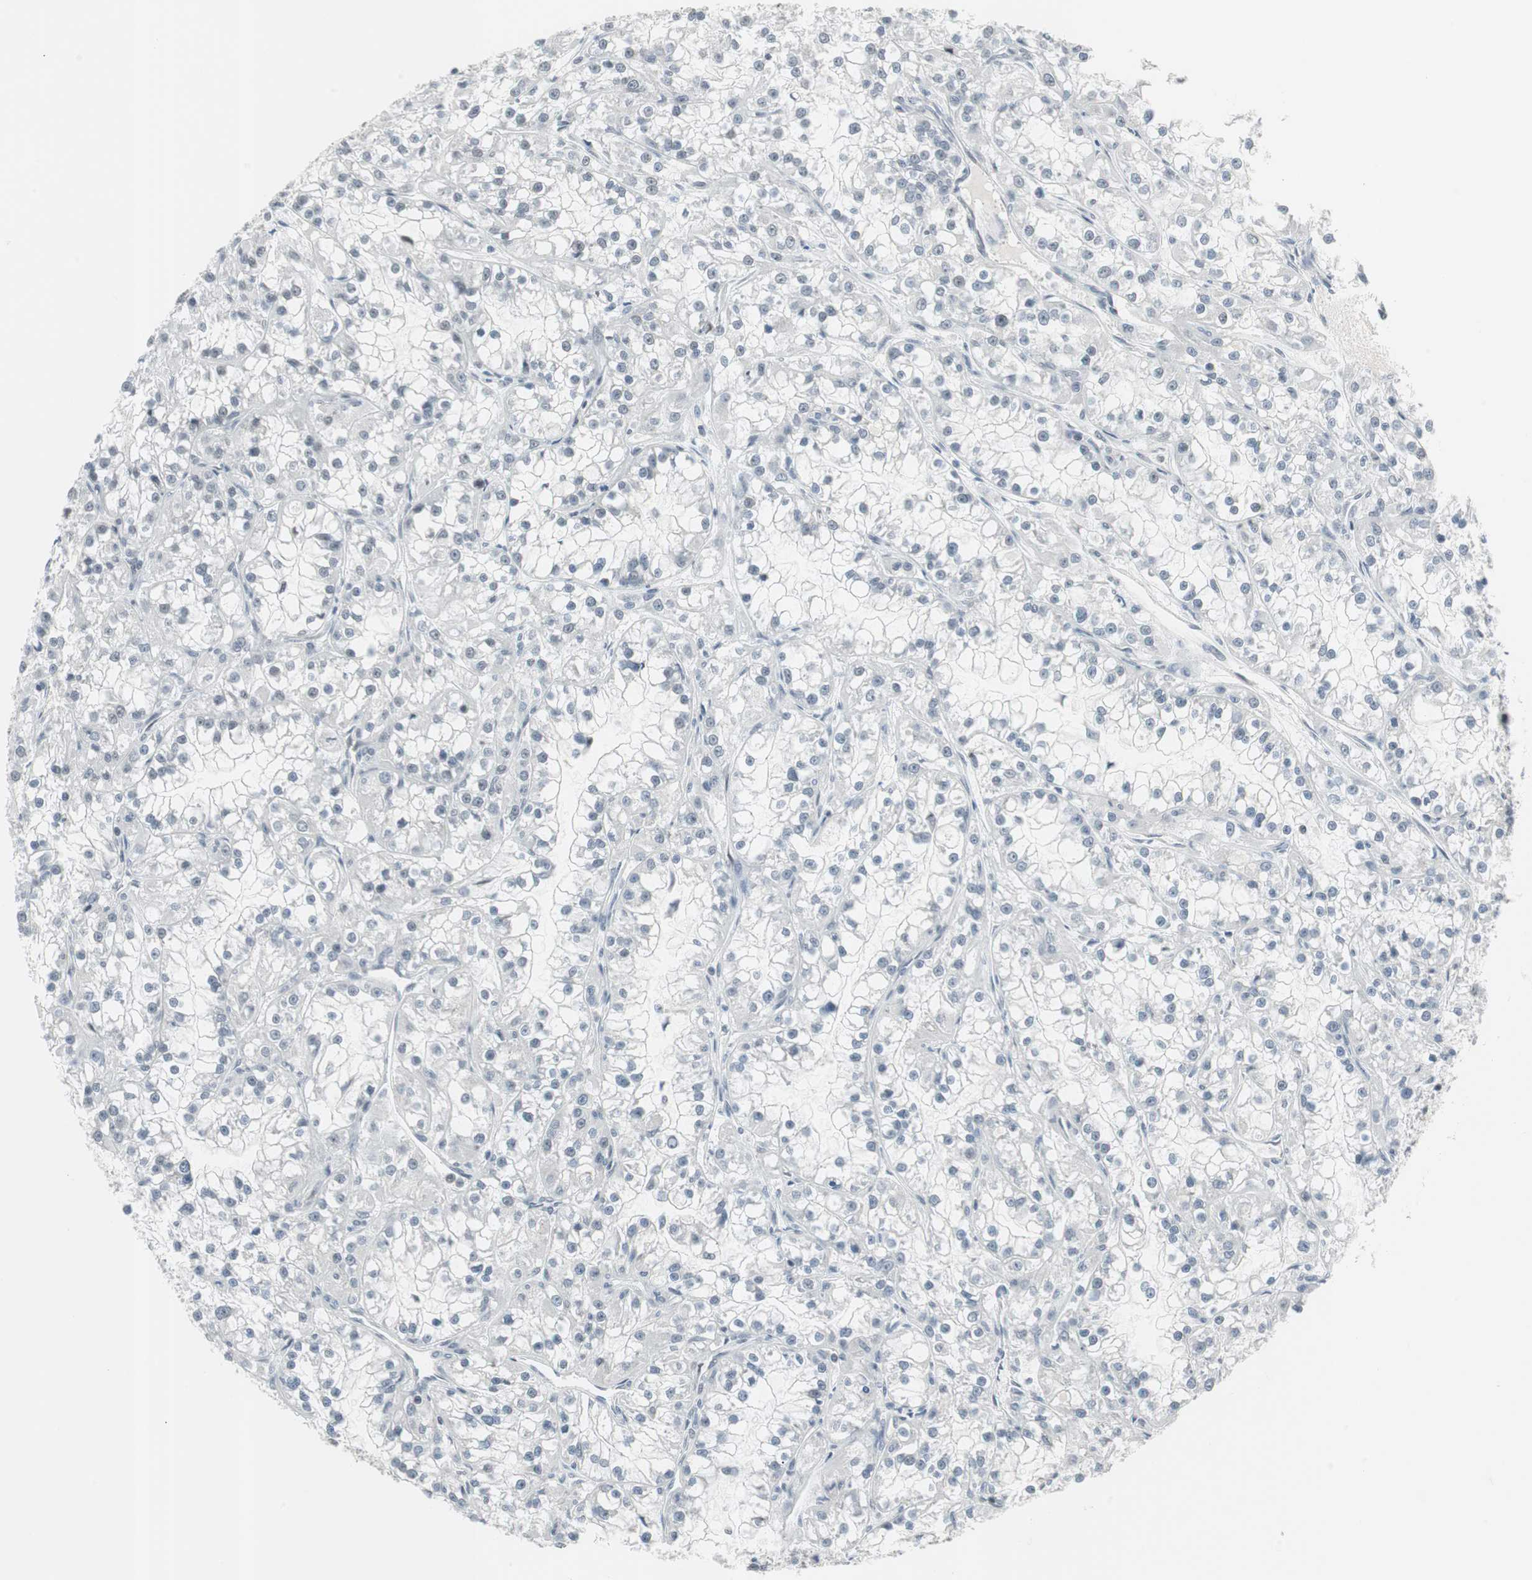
{"staining": {"intensity": "negative", "quantity": "none", "location": "none"}, "tissue": "renal cancer", "cell_type": "Tumor cells", "image_type": "cancer", "snomed": [{"axis": "morphology", "description": "Adenocarcinoma, NOS"}, {"axis": "topography", "description": "Kidney"}], "caption": "Immunohistochemistry image of neoplastic tissue: renal cancer stained with DAB shows no significant protein expression in tumor cells.", "gene": "RTF1", "patient": {"sex": "female", "age": 52}}